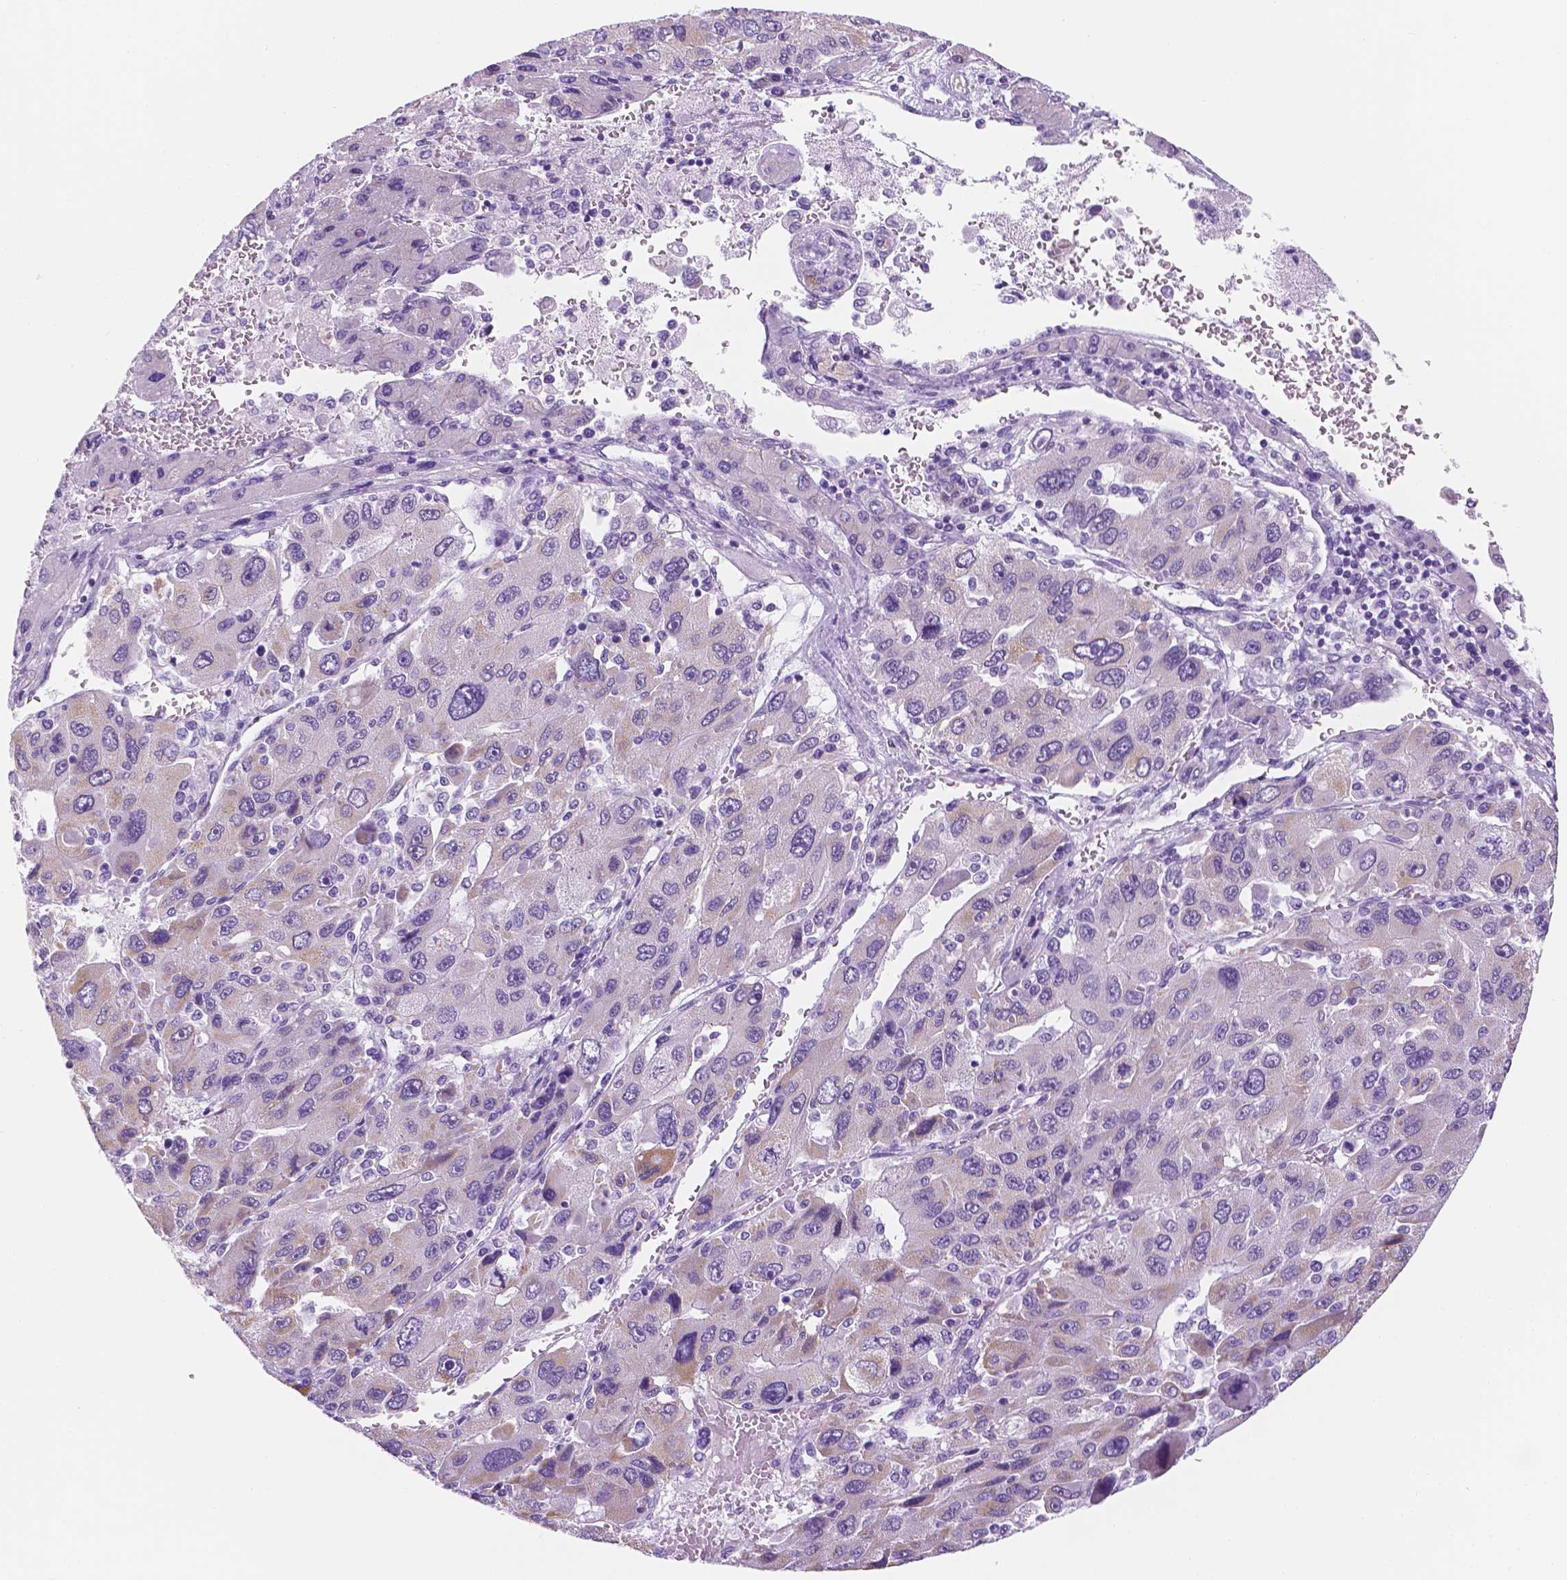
{"staining": {"intensity": "weak", "quantity": "<25%", "location": "cytoplasmic/membranous"}, "tissue": "liver cancer", "cell_type": "Tumor cells", "image_type": "cancer", "snomed": [{"axis": "morphology", "description": "Carcinoma, Hepatocellular, NOS"}, {"axis": "topography", "description": "Liver"}], "caption": "There is no significant staining in tumor cells of liver hepatocellular carcinoma. (DAB (3,3'-diaminobenzidine) immunohistochemistry (IHC), high magnification).", "gene": "PPL", "patient": {"sex": "female", "age": 41}}